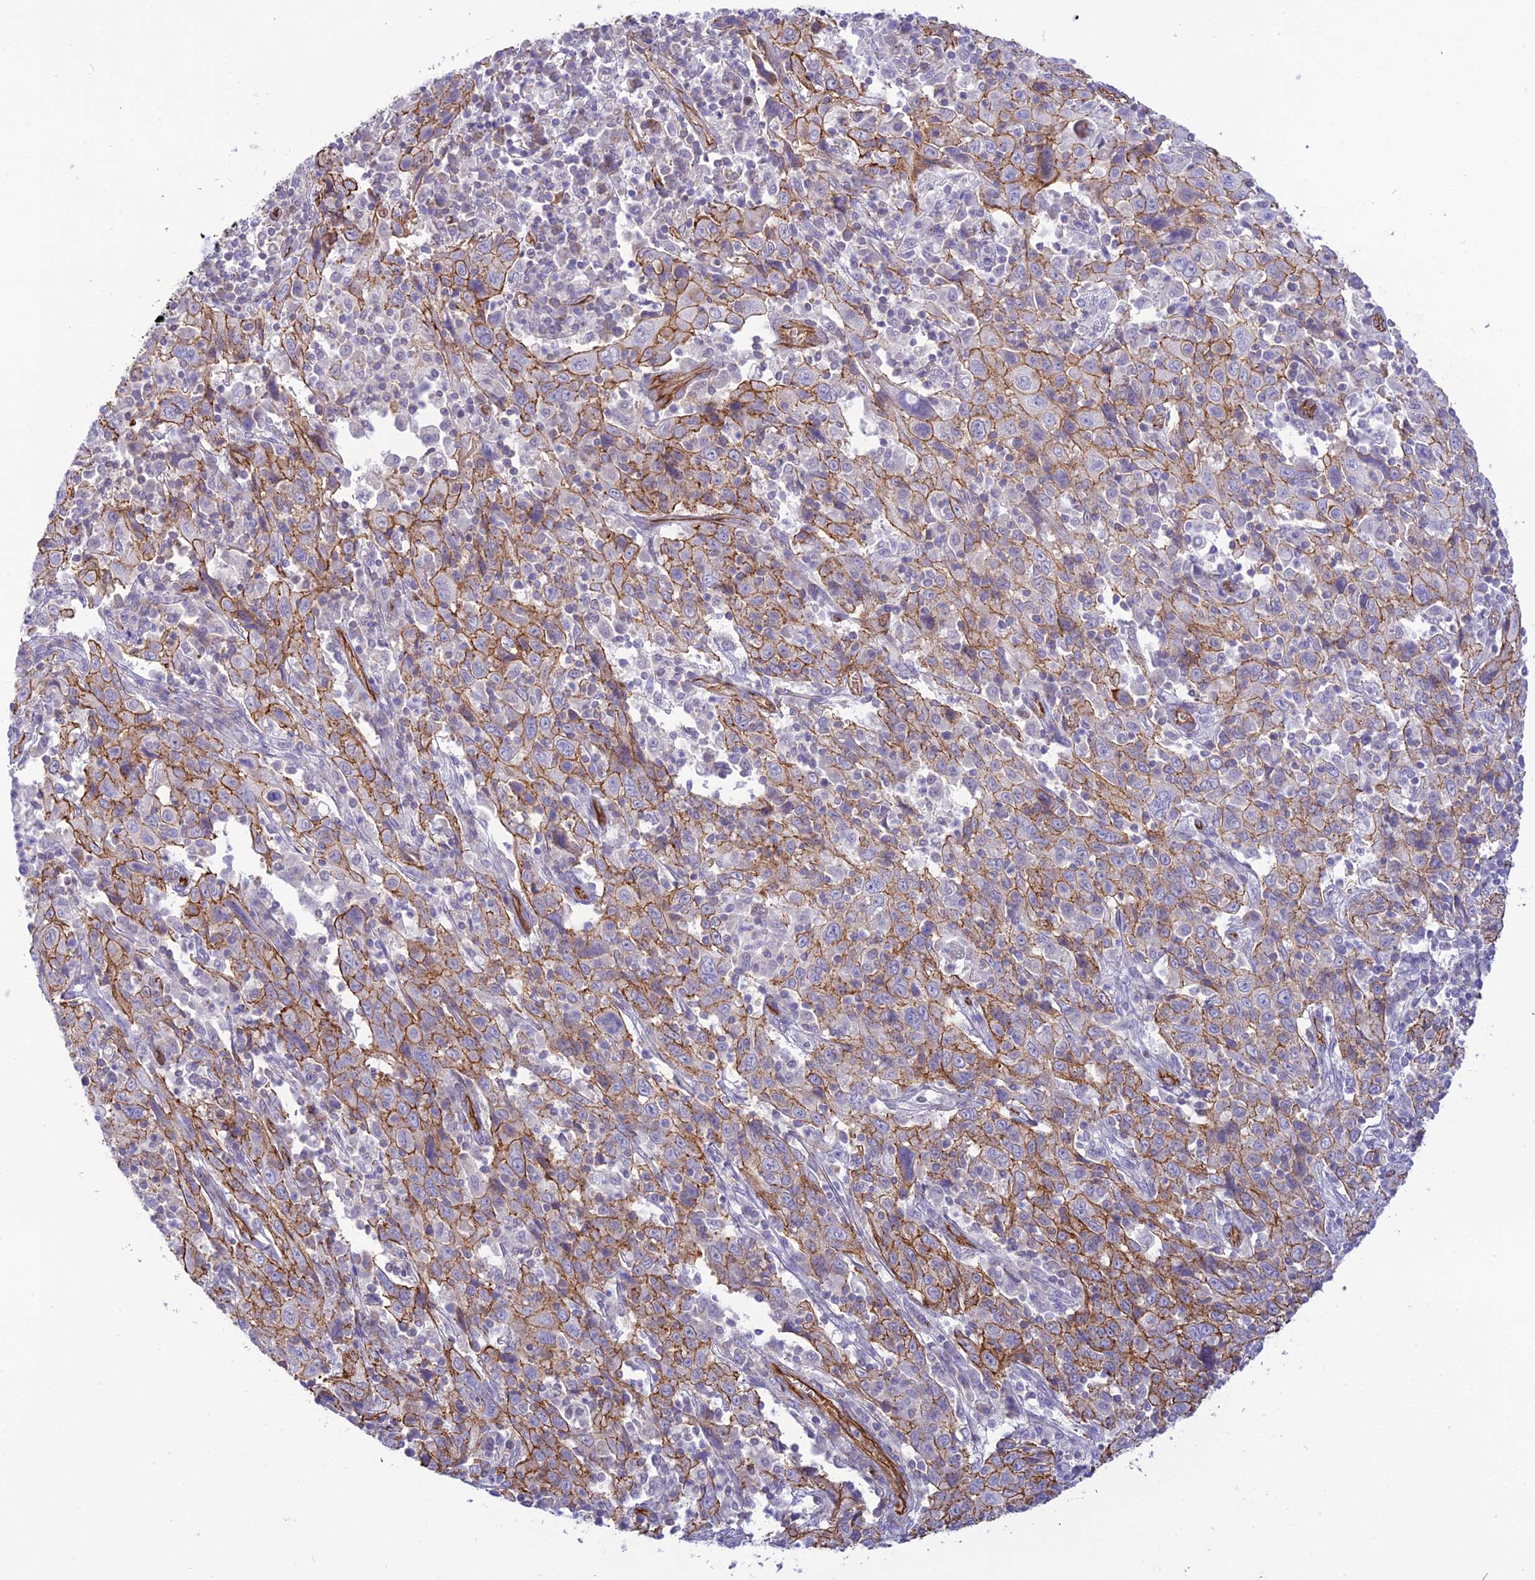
{"staining": {"intensity": "moderate", "quantity": "25%-75%", "location": "cytoplasmic/membranous"}, "tissue": "cervical cancer", "cell_type": "Tumor cells", "image_type": "cancer", "snomed": [{"axis": "morphology", "description": "Squamous cell carcinoma, NOS"}, {"axis": "topography", "description": "Cervix"}], "caption": "Immunohistochemical staining of human cervical cancer (squamous cell carcinoma) reveals medium levels of moderate cytoplasmic/membranous protein positivity in about 25%-75% of tumor cells. The protein of interest is shown in brown color, while the nuclei are stained blue.", "gene": "YPEL5", "patient": {"sex": "female", "age": 46}}